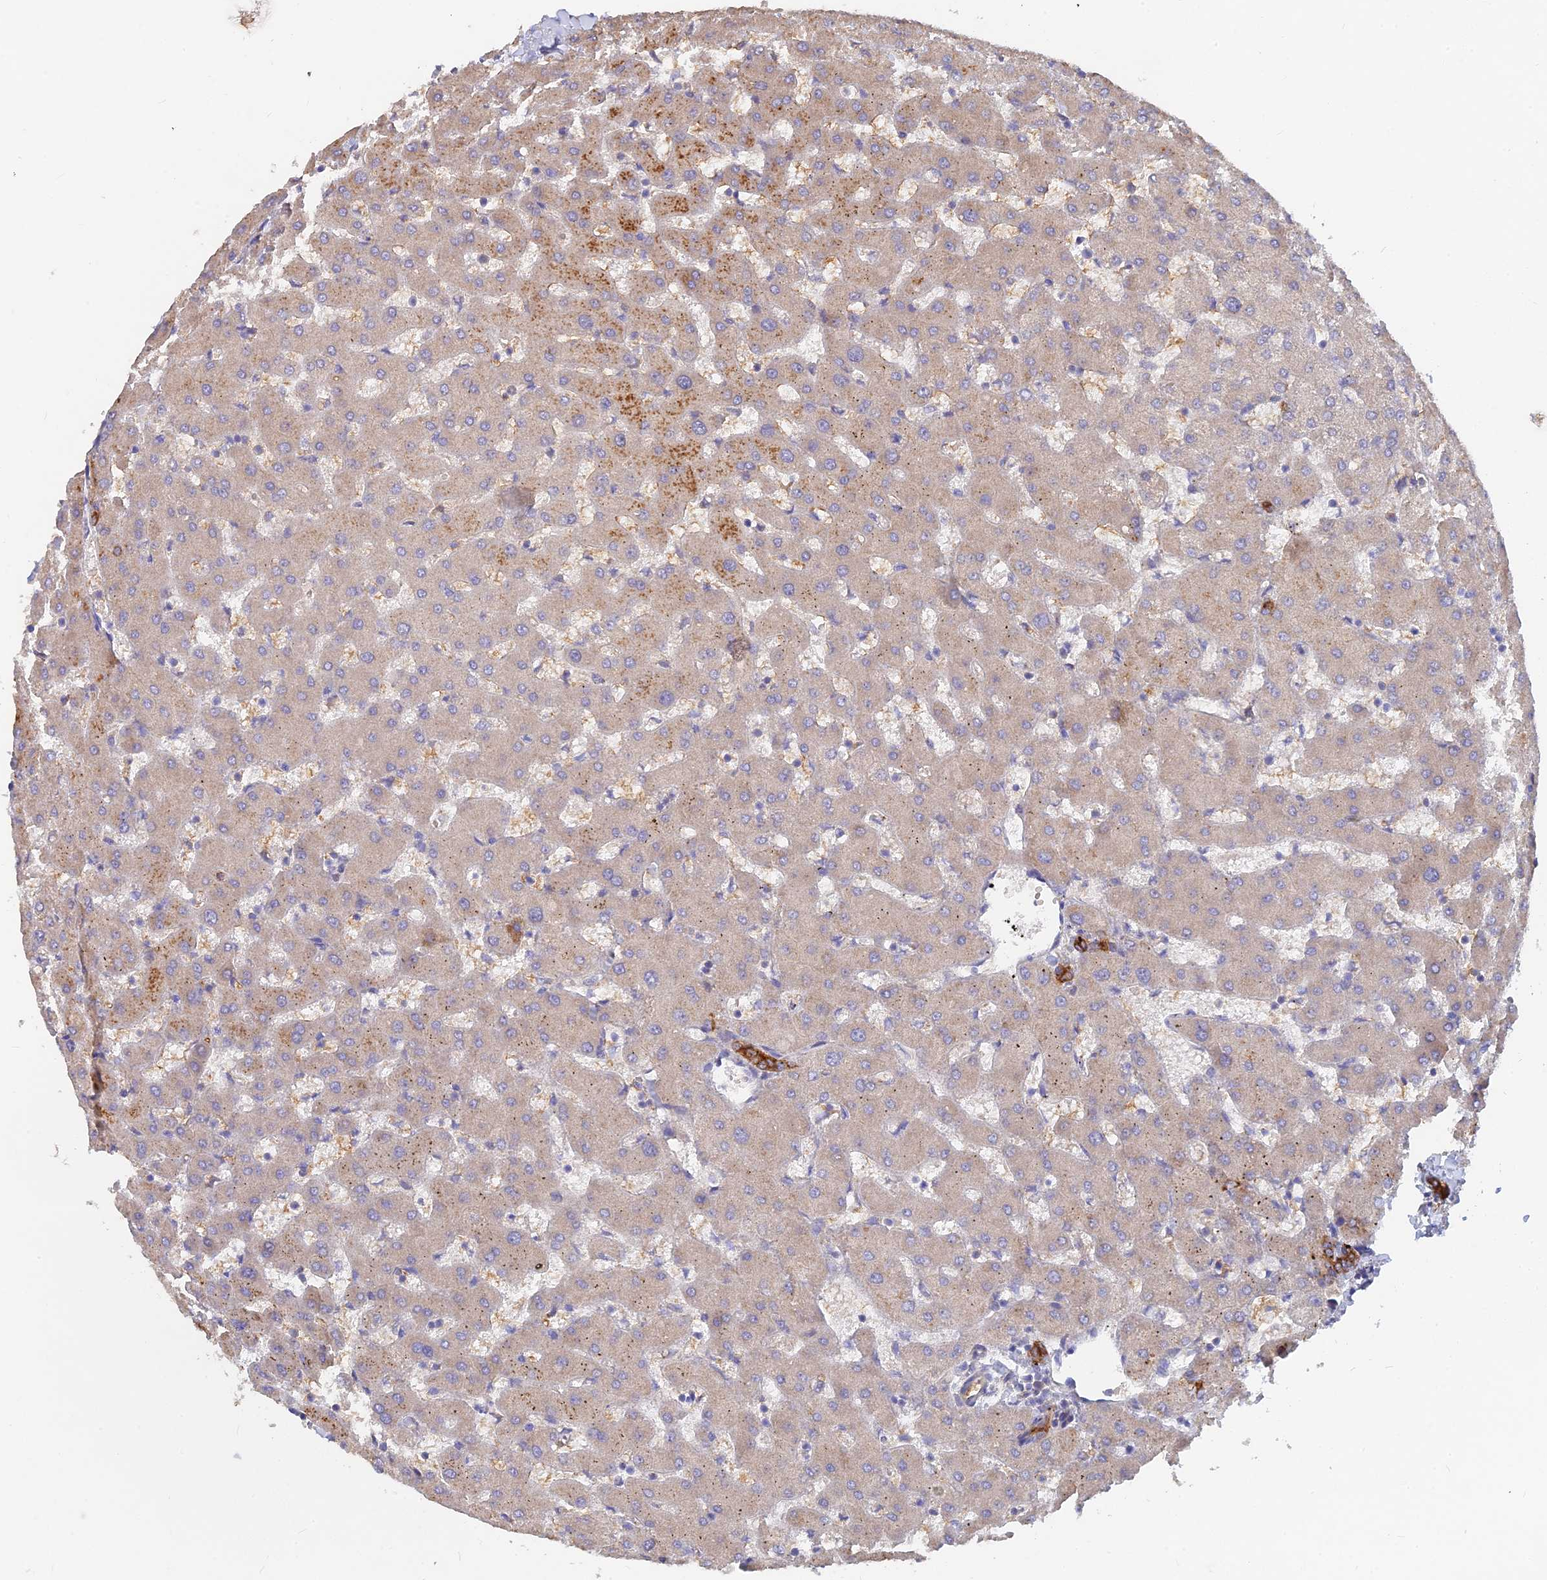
{"staining": {"intensity": "moderate", "quantity": ">75%", "location": "cytoplasmic/membranous"}, "tissue": "liver", "cell_type": "Cholangiocytes", "image_type": "normal", "snomed": [{"axis": "morphology", "description": "Normal tissue, NOS"}, {"axis": "topography", "description": "Liver"}], "caption": "Immunohistochemical staining of normal liver displays moderate cytoplasmic/membranous protein expression in about >75% of cholangiocytes.", "gene": "ARRDC1", "patient": {"sex": "female", "age": 63}}